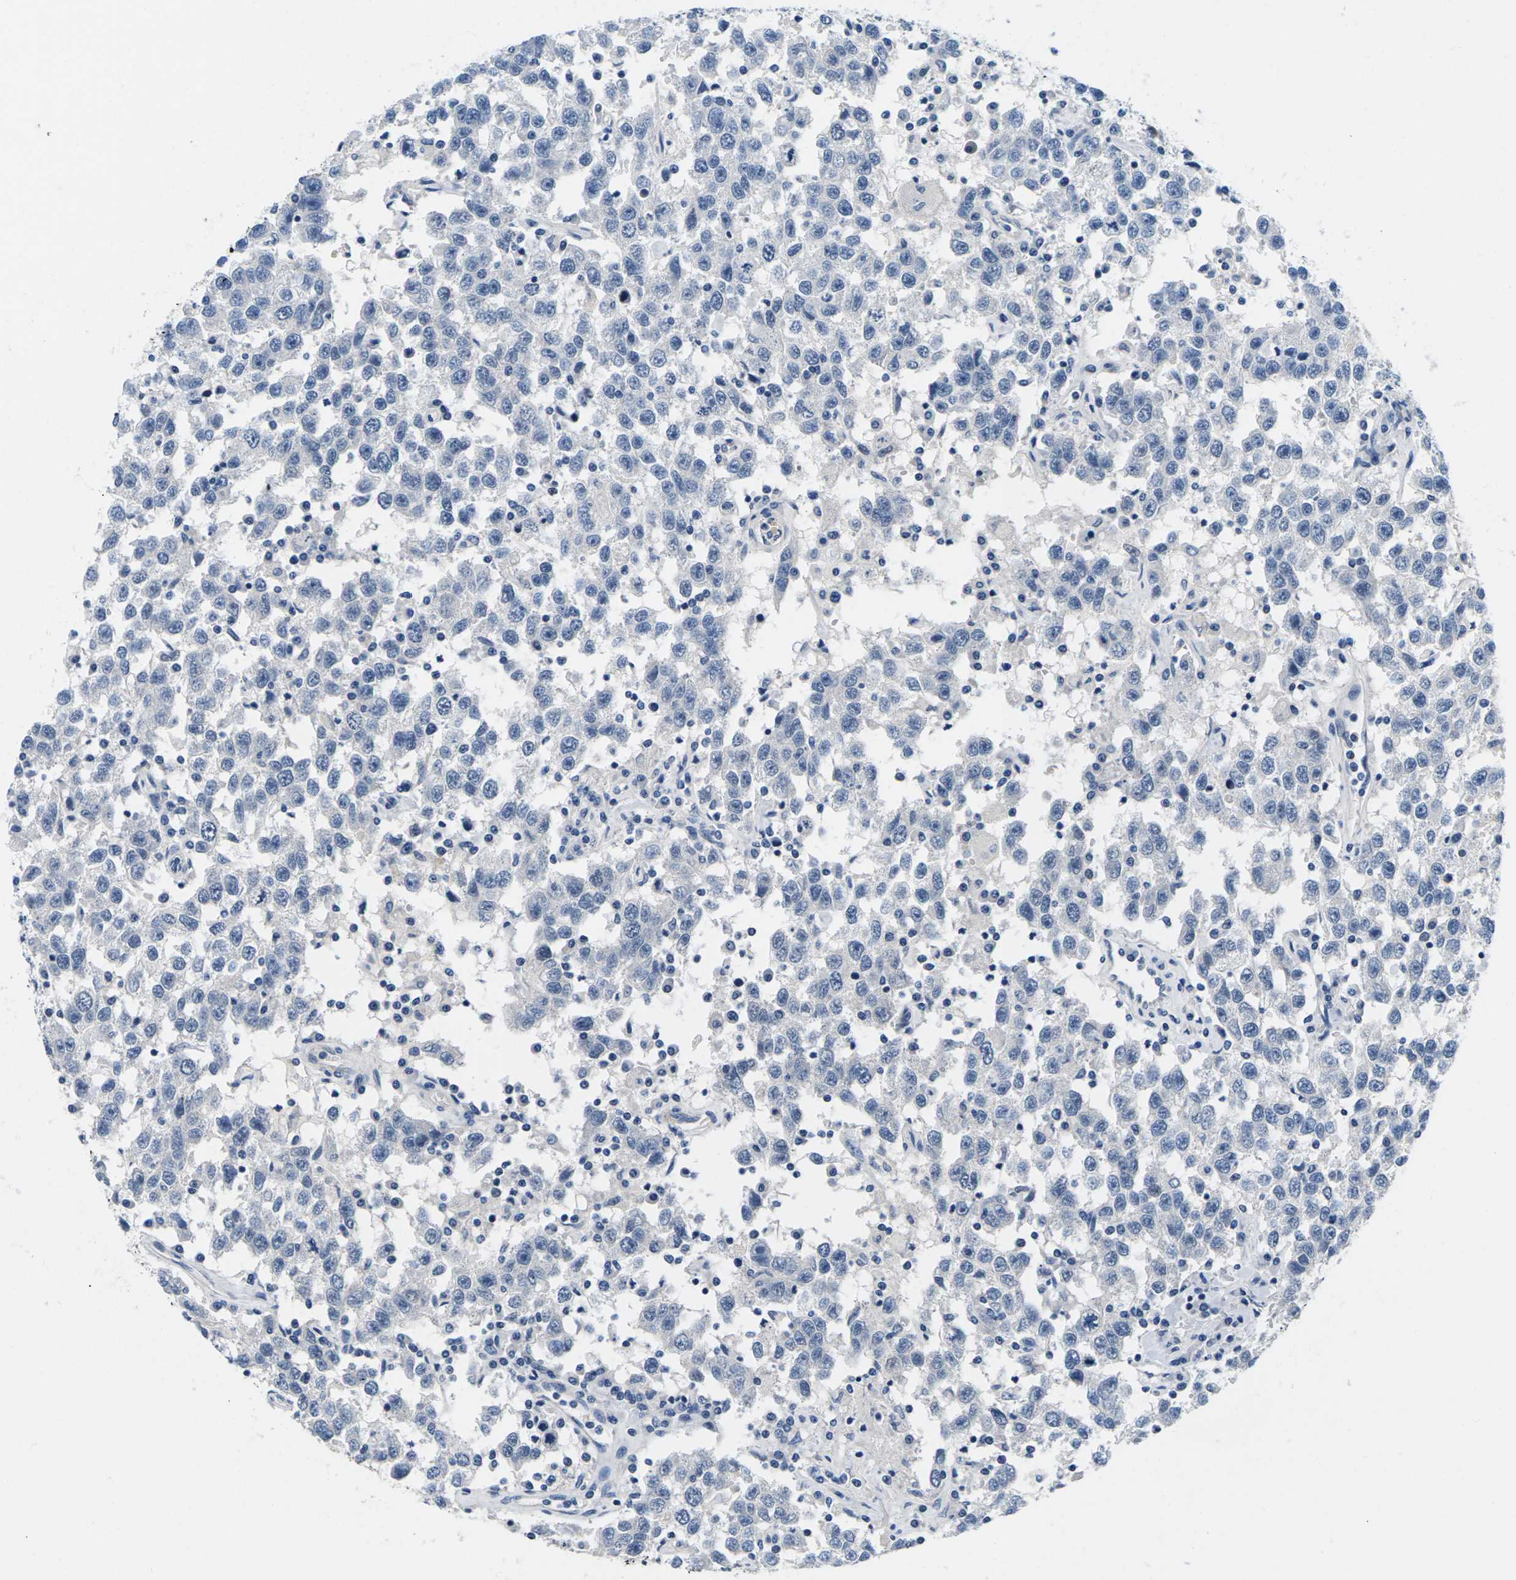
{"staining": {"intensity": "negative", "quantity": "none", "location": "none"}, "tissue": "testis cancer", "cell_type": "Tumor cells", "image_type": "cancer", "snomed": [{"axis": "morphology", "description": "Seminoma, NOS"}, {"axis": "topography", "description": "Testis"}], "caption": "Tumor cells show no significant expression in testis cancer. Brightfield microscopy of immunohistochemistry (IHC) stained with DAB (3,3'-diaminobenzidine) (brown) and hematoxylin (blue), captured at high magnification.", "gene": "TSPAN2", "patient": {"sex": "male", "age": 41}}